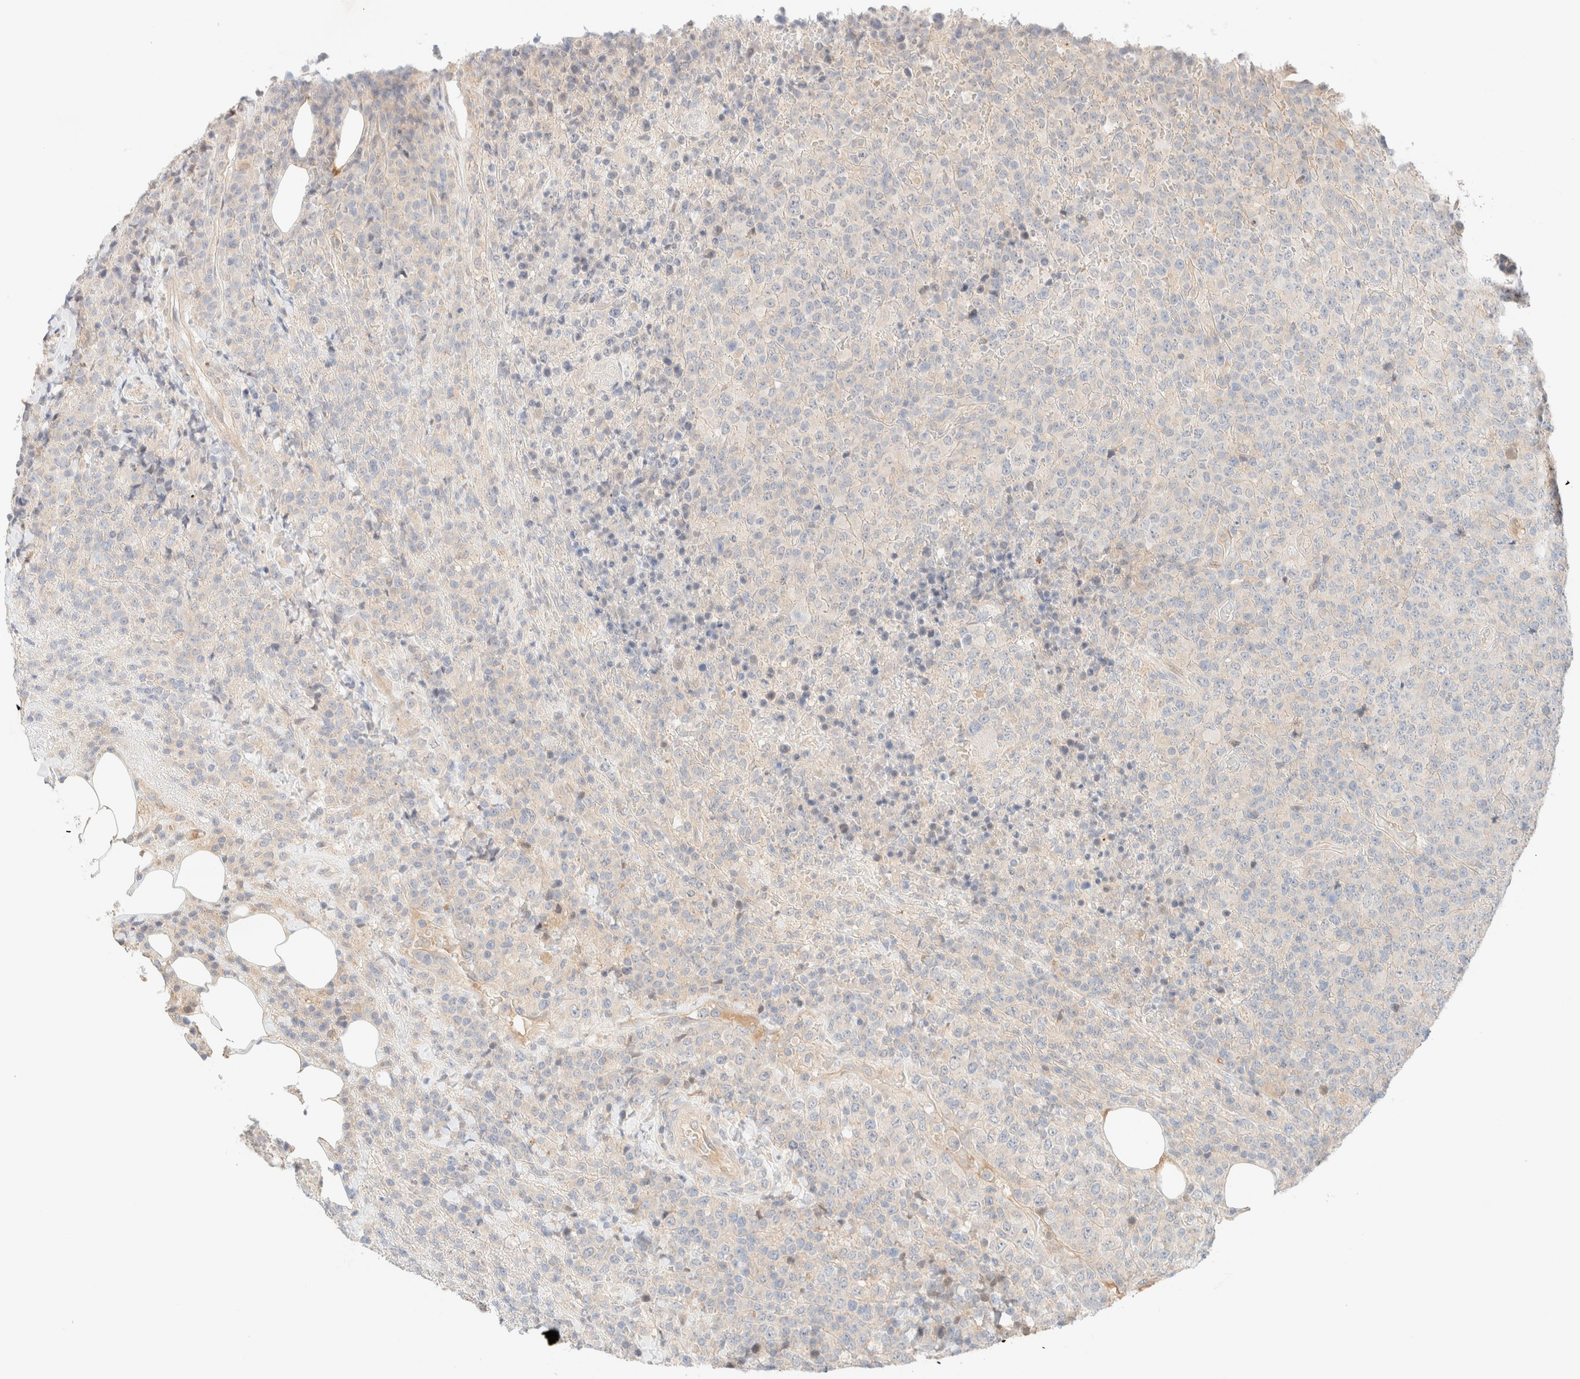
{"staining": {"intensity": "negative", "quantity": "none", "location": "none"}, "tissue": "lymphoma", "cell_type": "Tumor cells", "image_type": "cancer", "snomed": [{"axis": "morphology", "description": "Malignant lymphoma, non-Hodgkin's type, High grade"}, {"axis": "topography", "description": "Lymph node"}], "caption": "High magnification brightfield microscopy of high-grade malignant lymphoma, non-Hodgkin's type stained with DAB (brown) and counterstained with hematoxylin (blue): tumor cells show no significant expression. Nuclei are stained in blue.", "gene": "SGSM2", "patient": {"sex": "male", "age": 13}}